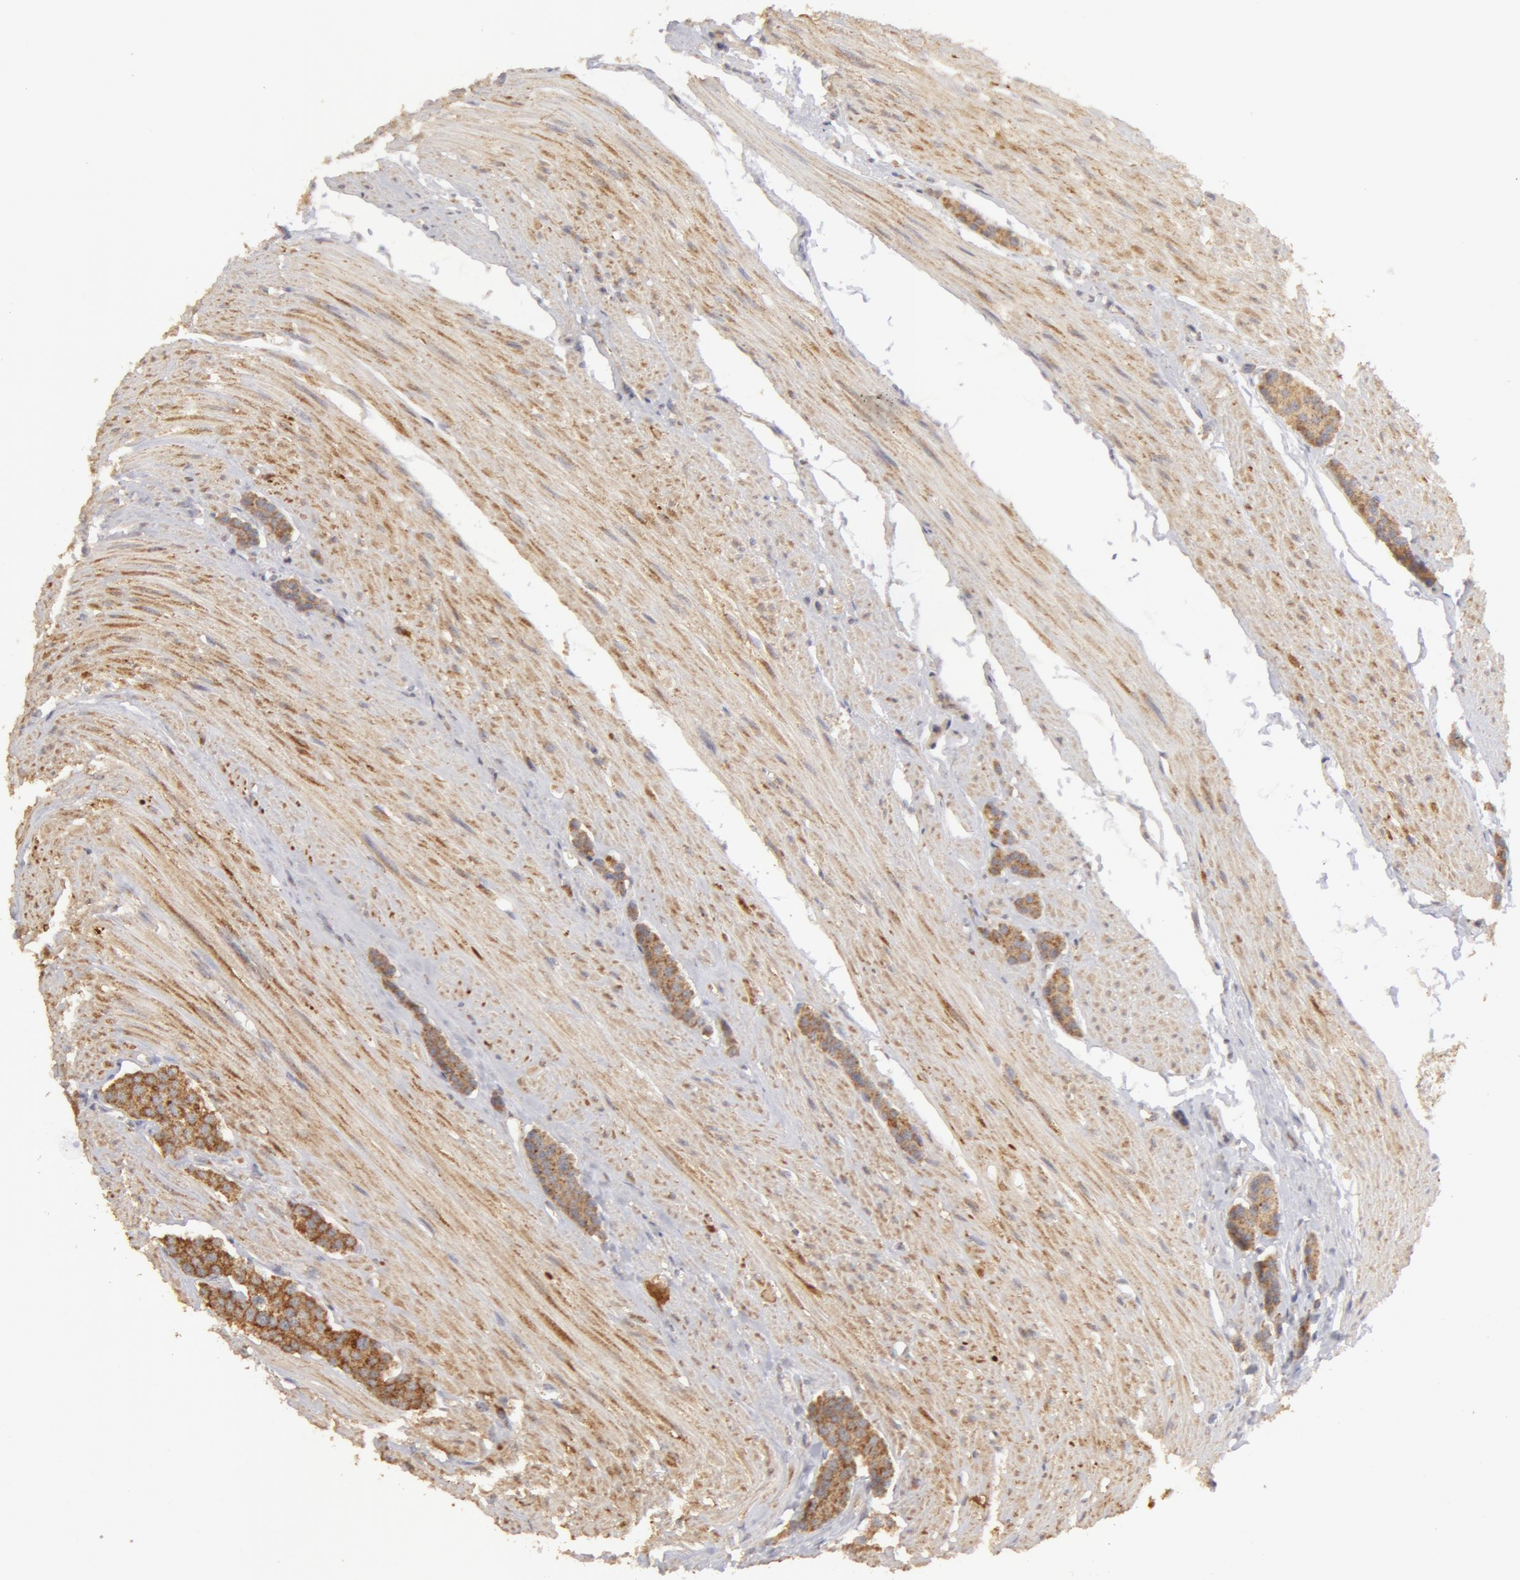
{"staining": {"intensity": "moderate", "quantity": ">75%", "location": "cytoplasmic/membranous"}, "tissue": "carcinoid", "cell_type": "Tumor cells", "image_type": "cancer", "snomed": [{"axis": "morphology", "description": "Carcinoid, malignant, NOS"}, {"axis": "topography", "description": "Small intestine"}], "caption": "Human carcinoid stained with a brown dye reveals moderate cytoplasmic/membranous positive expression in about >75% of tumor cells.", "gene": "ADPRH", "patient": {"sex": "male", "age": 60}}